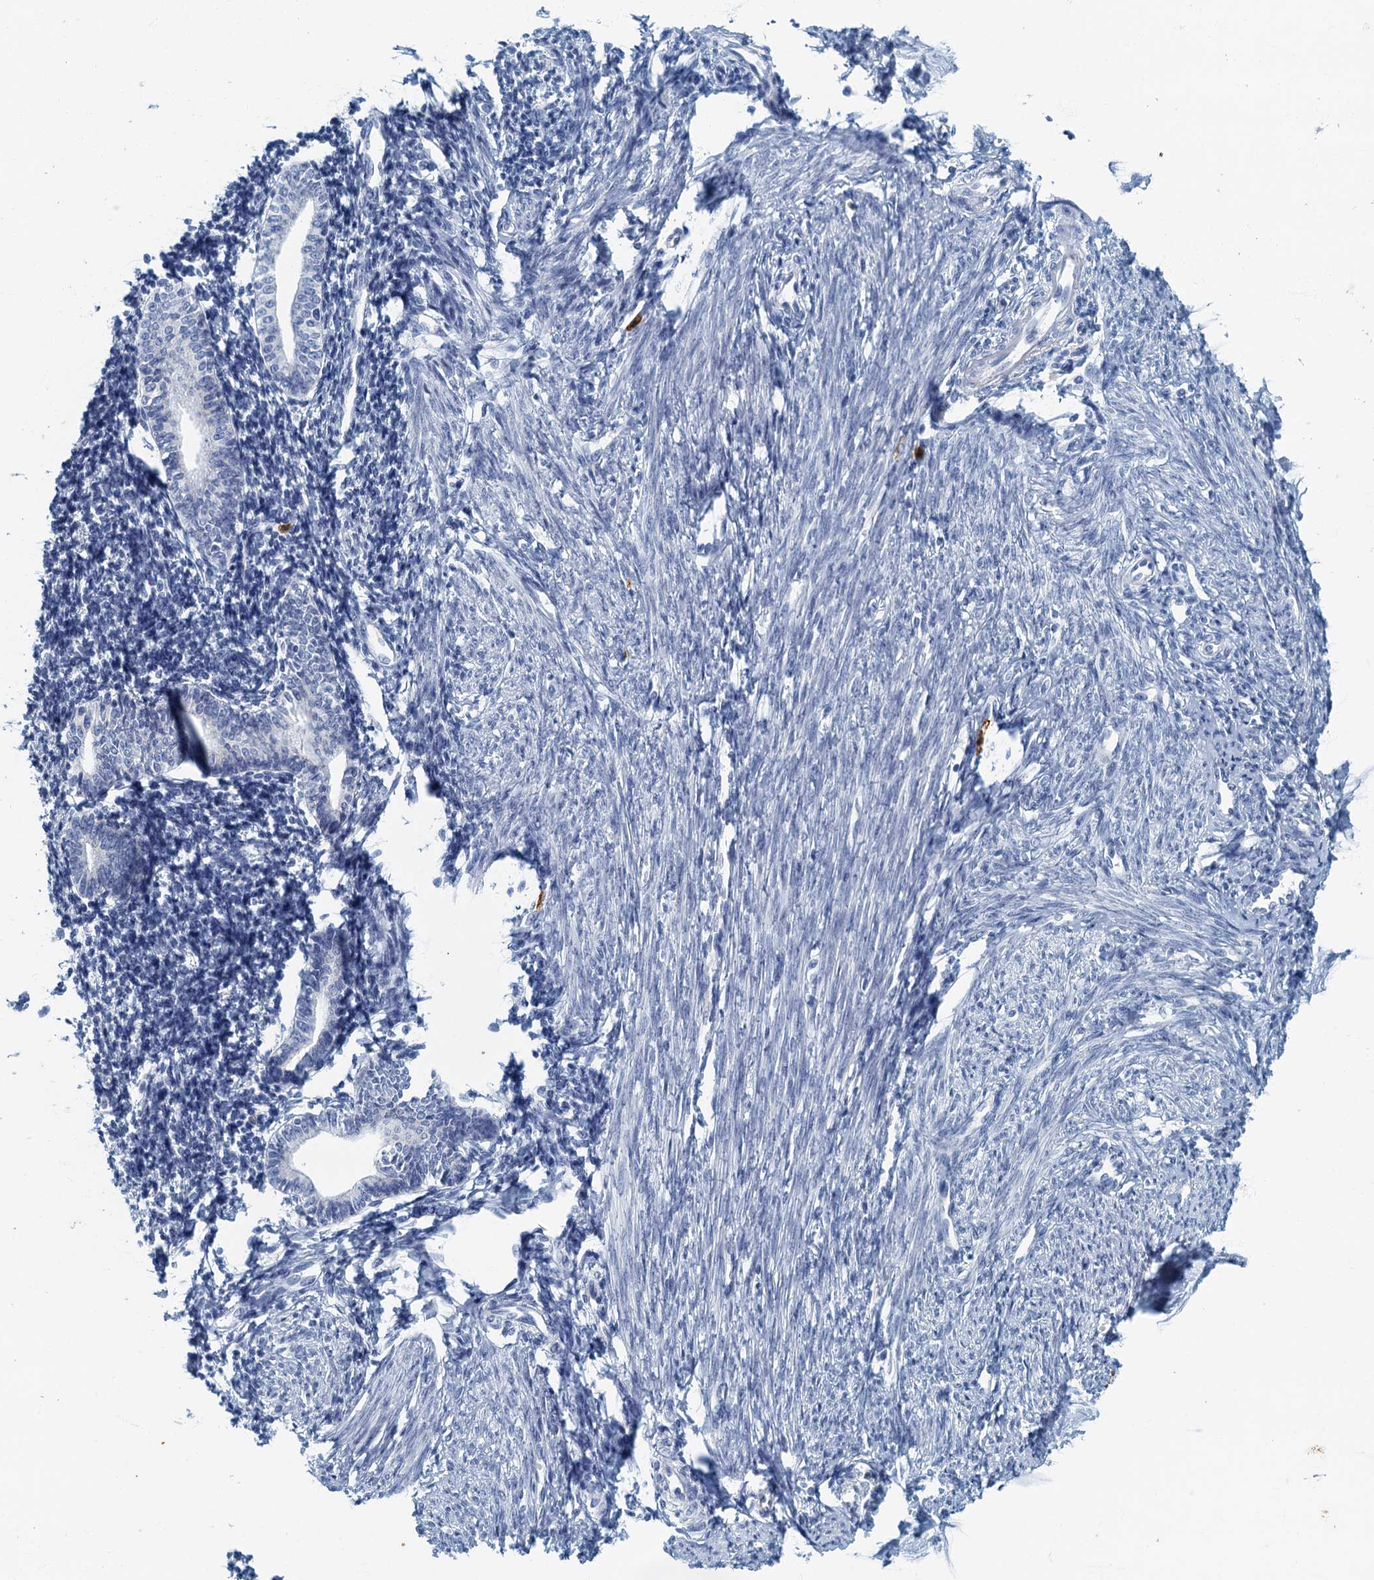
{"staining": {"intensity": "moderate", "quantity": "<25%", "location": "cytoplasmic/membranous"}, "tissue": "endometrium", "cell_type": "Cells in endometrial stroma", "image_type": "normal", "snomed": [{"axis": "morphology", "description": "Normal tissue, NOS"}, {"axis": "topography", "description": "Endometrium"}], "caption": "Immunohistochemistry photomicrograph of normal endometrium: endometrium stained using immunohistochemistry (IHC) shows low levels of moderate protein expression localized specifically in the cytoplasmic/membranous of cells in endometrial stroma, appearing as a cytoplasmic/membranous brown color.", "gene": "ANKDD1A", "patient": {"sex": "female", "age": 56}}